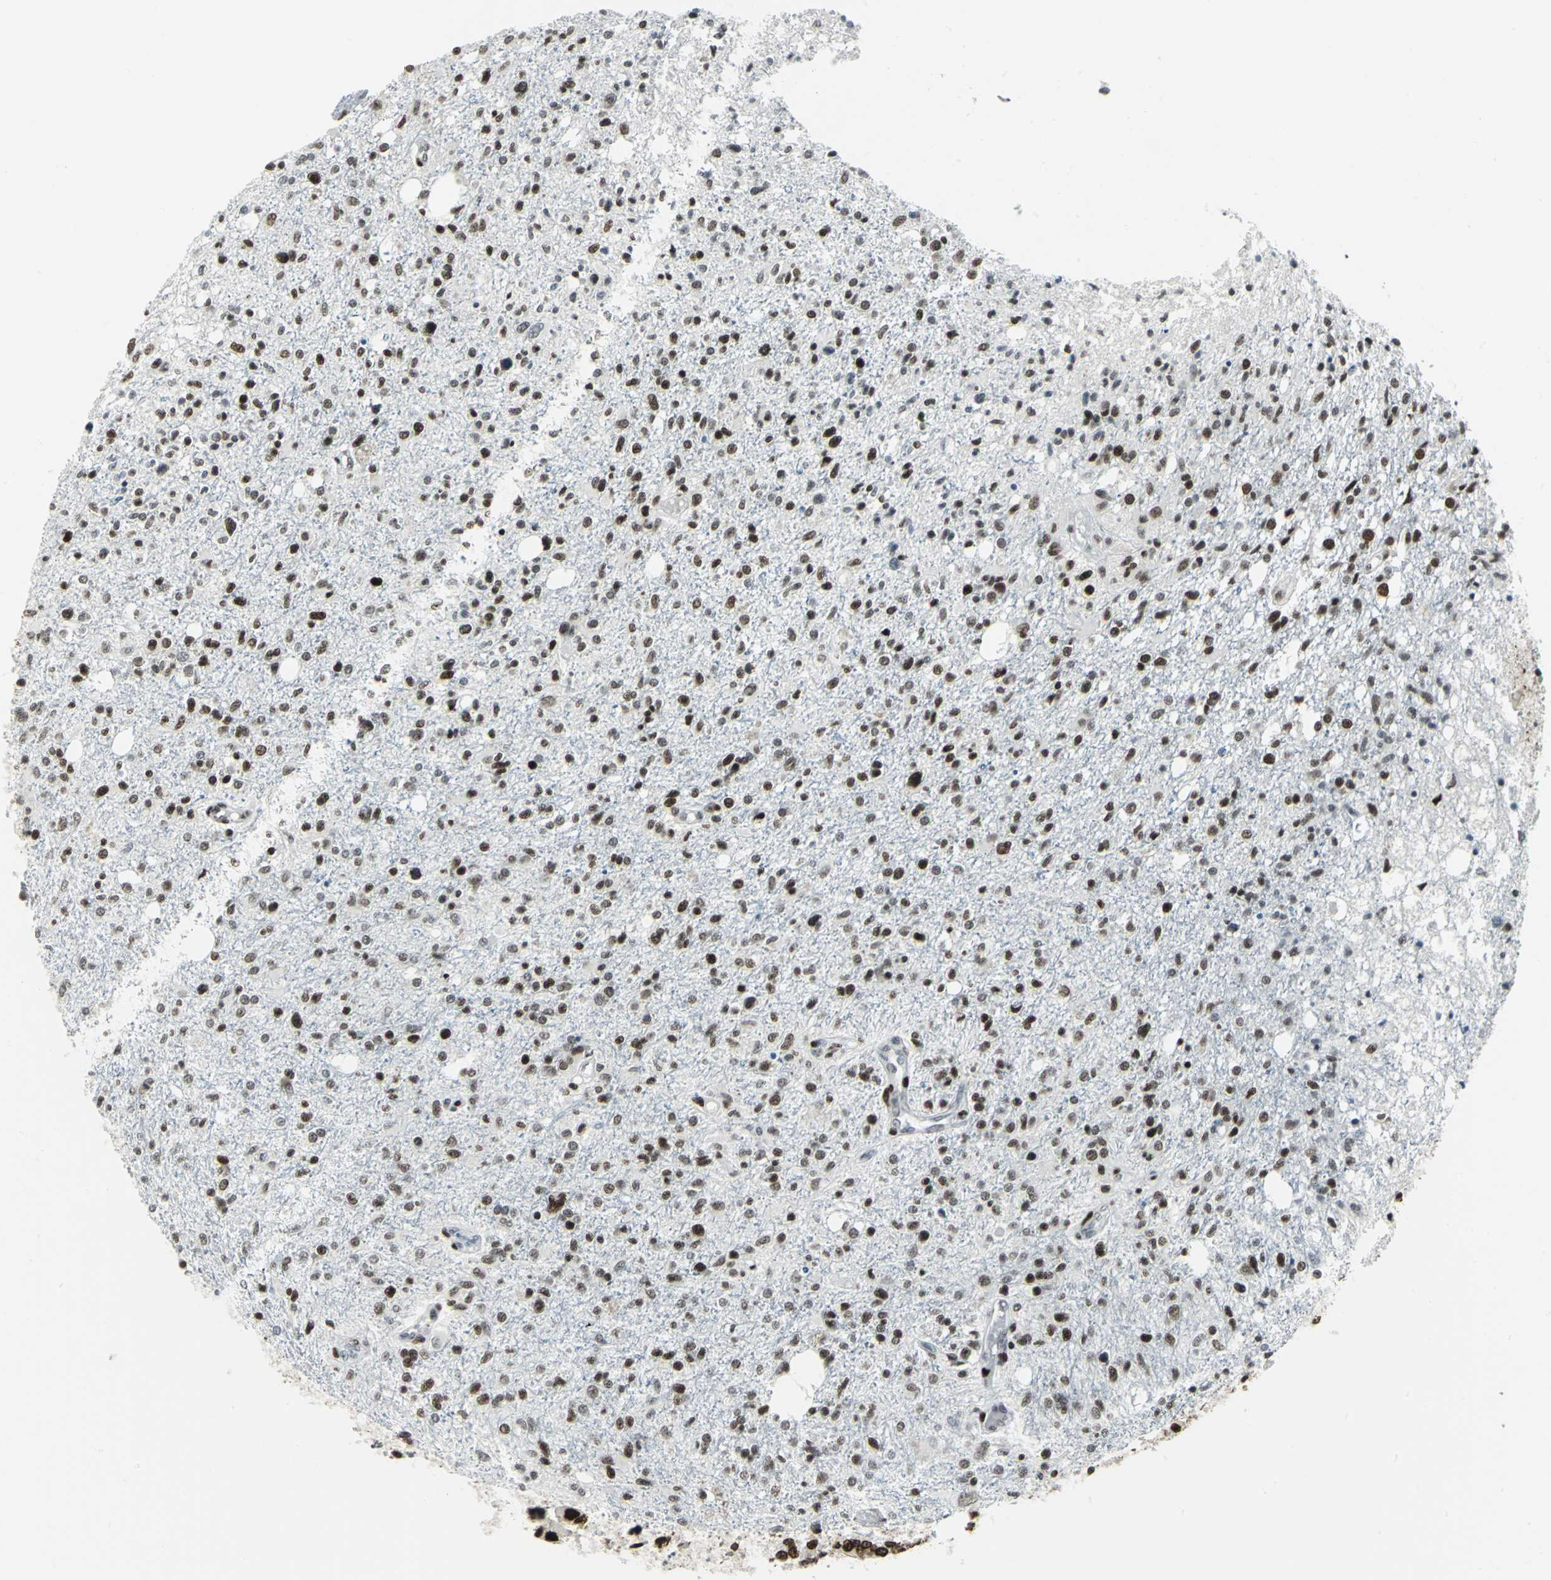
{"staining": {"intensity": "moderate", "quantity": ">75%", "location": "nuclear"}, "tissue": "glioma", "cell_type": "Tumor cells", "image_type": "cancer", "snomed": [{"axis": "morphology", "description": "Glioma, malignant, High grade"}, {"axis": "topography", "description": "Cerebral cortex"}], "caption": "The photomicrograph shows staining of glioma, revealing moderate nuclear protein positivity (brown color) within tumor cells. The protein of interest is shown in brown color, while the nuclei are stained blue.", "gene": "SMARCA4", "patient": {"sex": "male", "age": 76}}